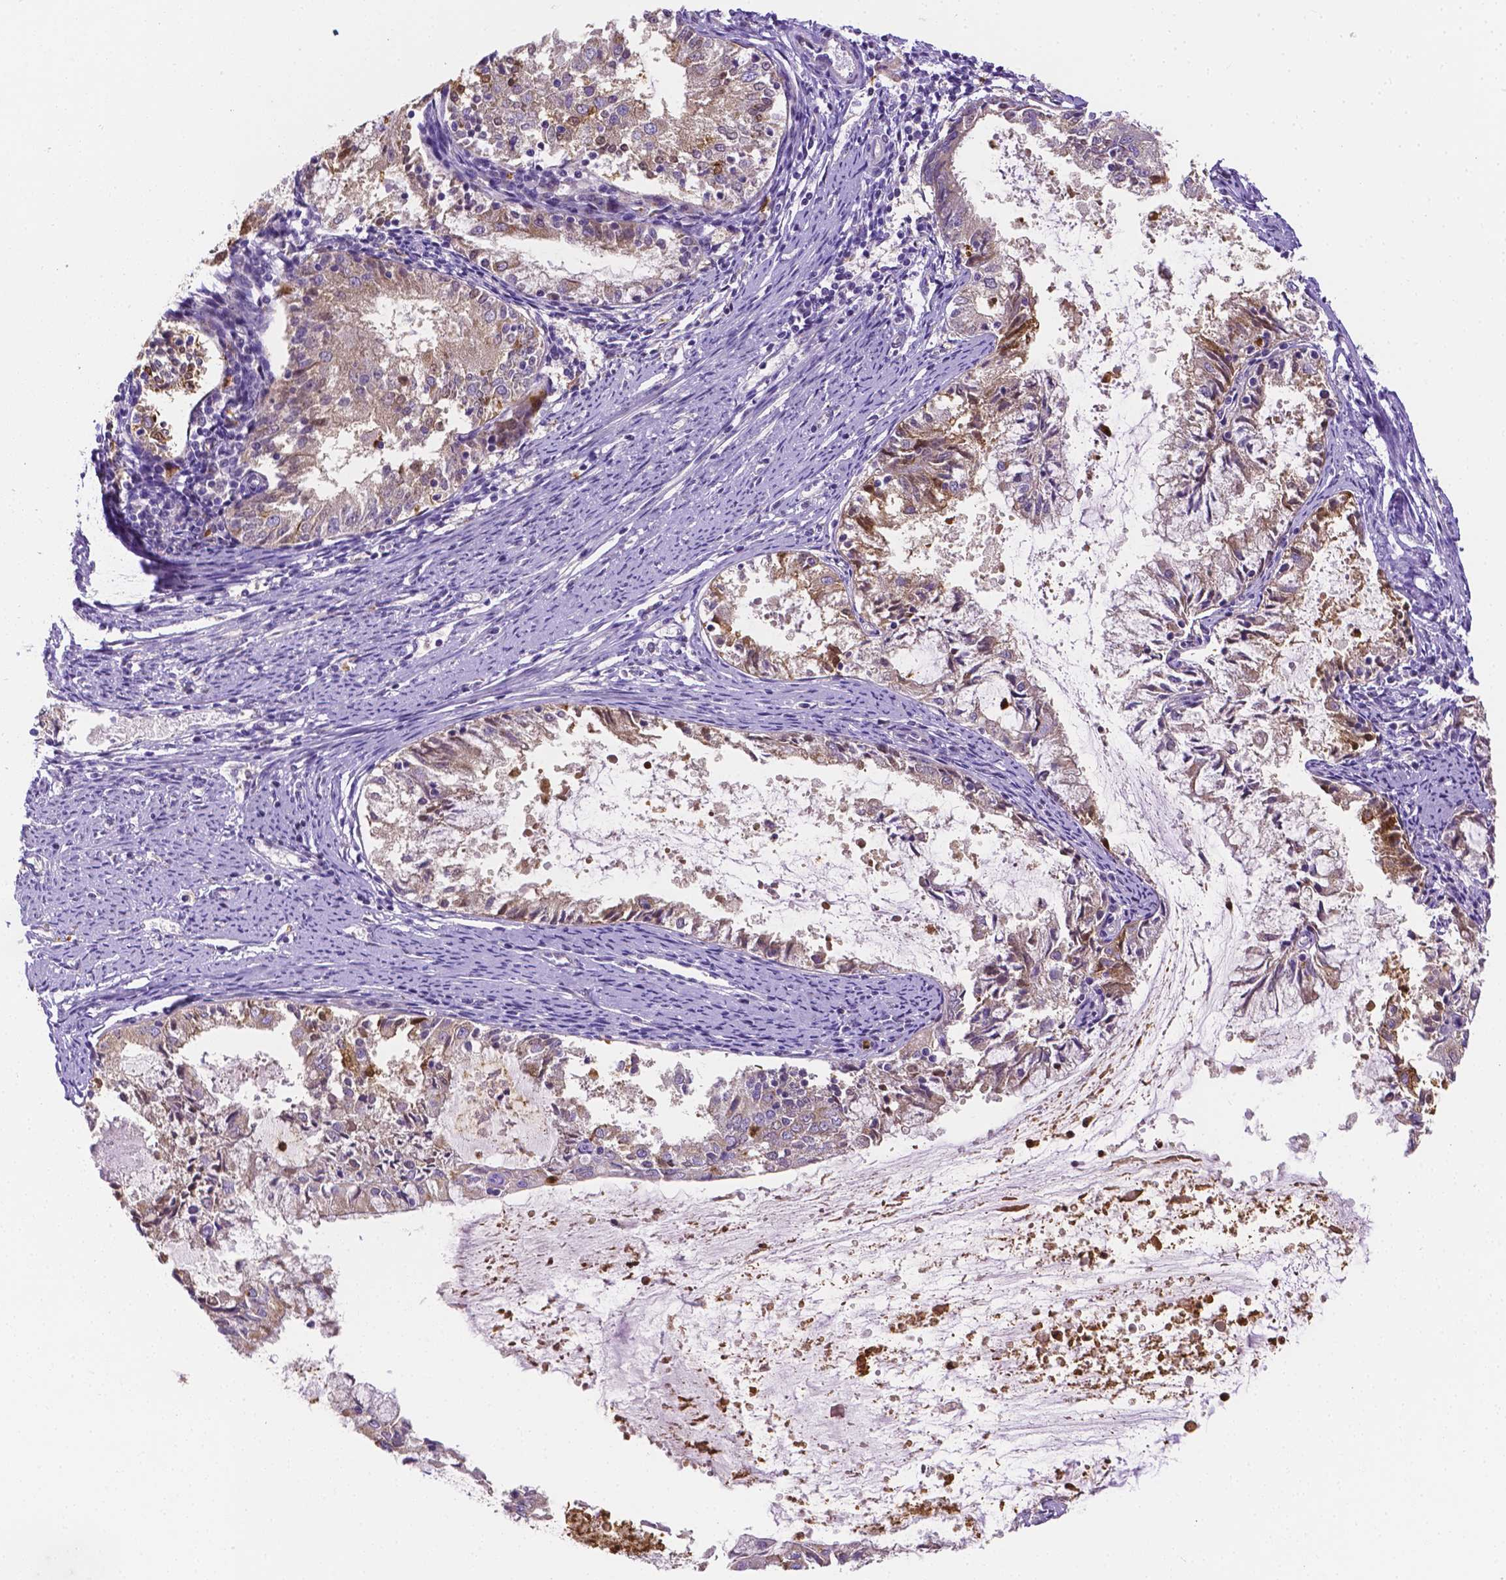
{"staining": {"intensity": "negative", "quantity": "none", "location": "none"}, "tissue": "endometrial cancer", "cell_type": "Tumor cells", "image_type": "cancer", "snomed": [{"axis": "morphology", "description": "Adenocarcinoma, NOS"}, {"axis": "topography", "description": "Endometrium"}], "caption": "Human endometrial cancer (adenocarcinoma) stained for a protein using IHC demonstrates no positivity in tumor cells.", "gene": "ZNRD2", "patient": {"sex": "female", "age": 57}}